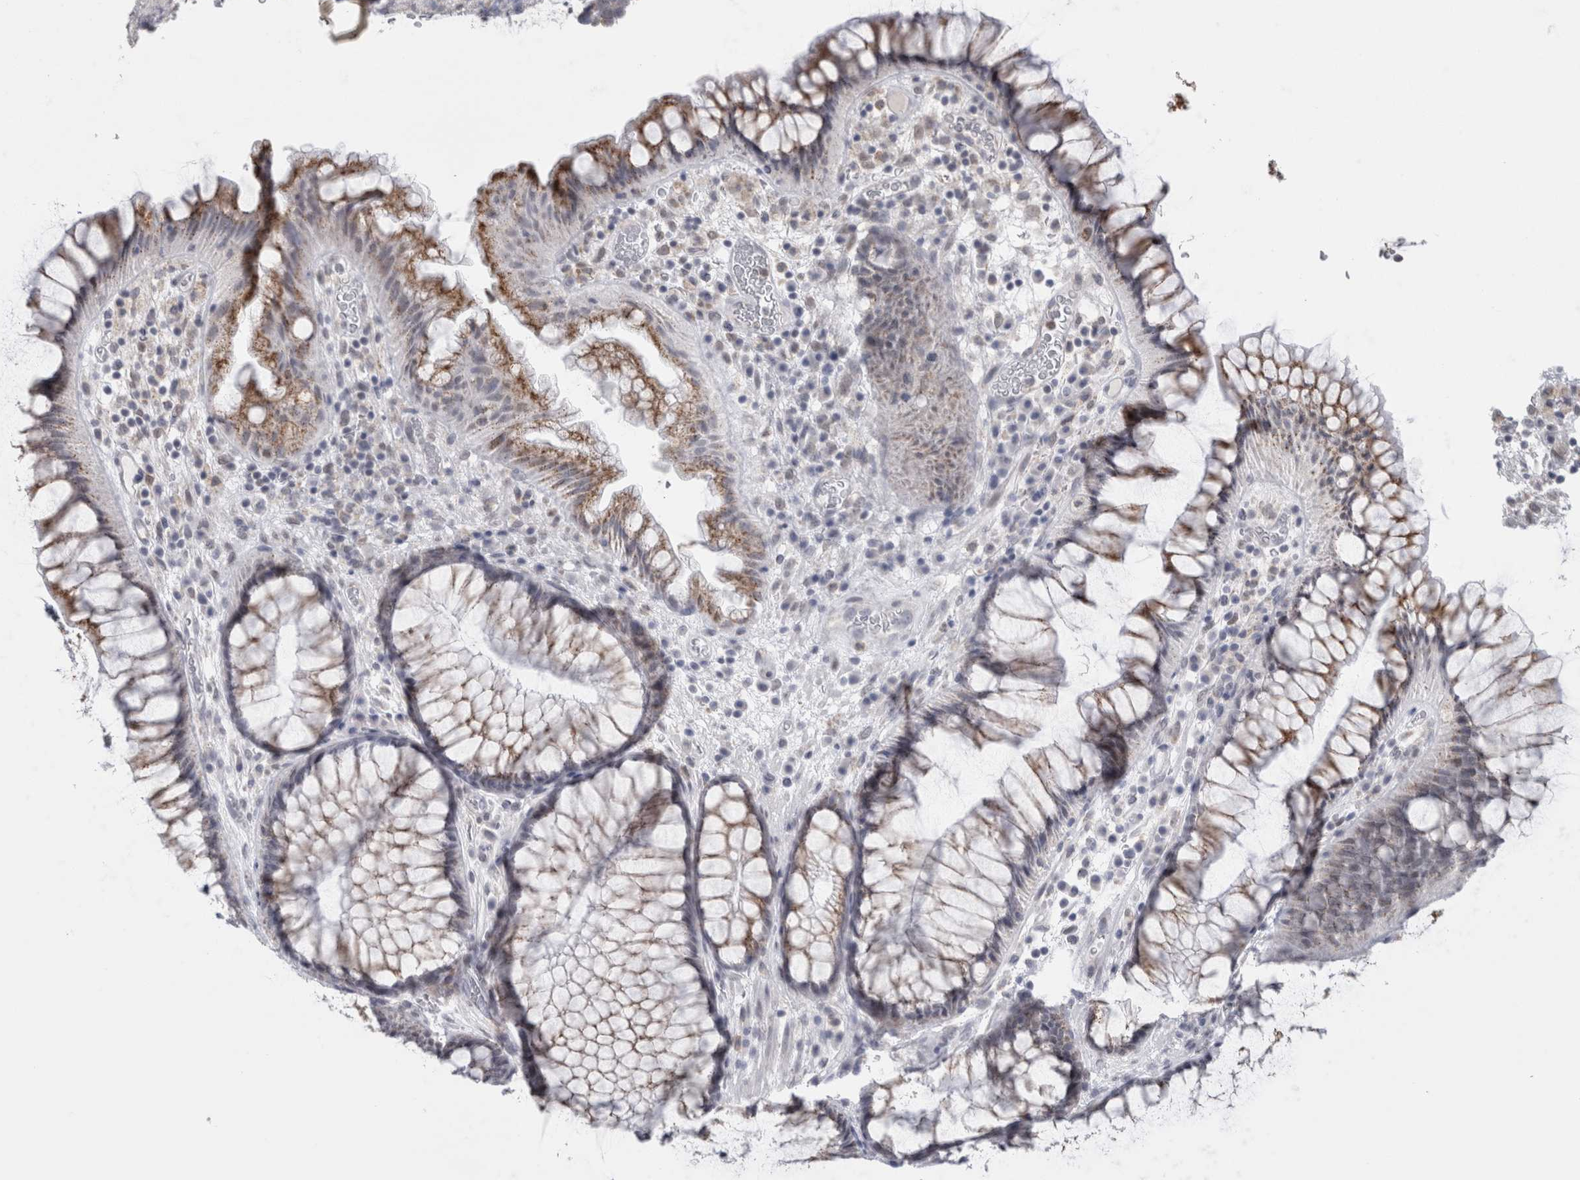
{"staining": {"intensity": "moderate", "quantity": ">75%", "location": "cytoplasmic/membranous"}, "tissue": "rectum", "cell_type": "Glandular cells", "image_type": "normal", "snomed": [{"axis": "morphology", "description": "Normal tissue, NOS"}, {"axis": "topography", "description": "Rectum"}], "caption": "Brown immunohistochemical staining in benign rectum shows moderate cytoplasmic/membranous staining in about >75% of glandular cells. The protein of interest is shown in brown color, while the nuclei are stained blue.", "gene": "PLIN1", "patient": {"sex": "male", "age": 51}}